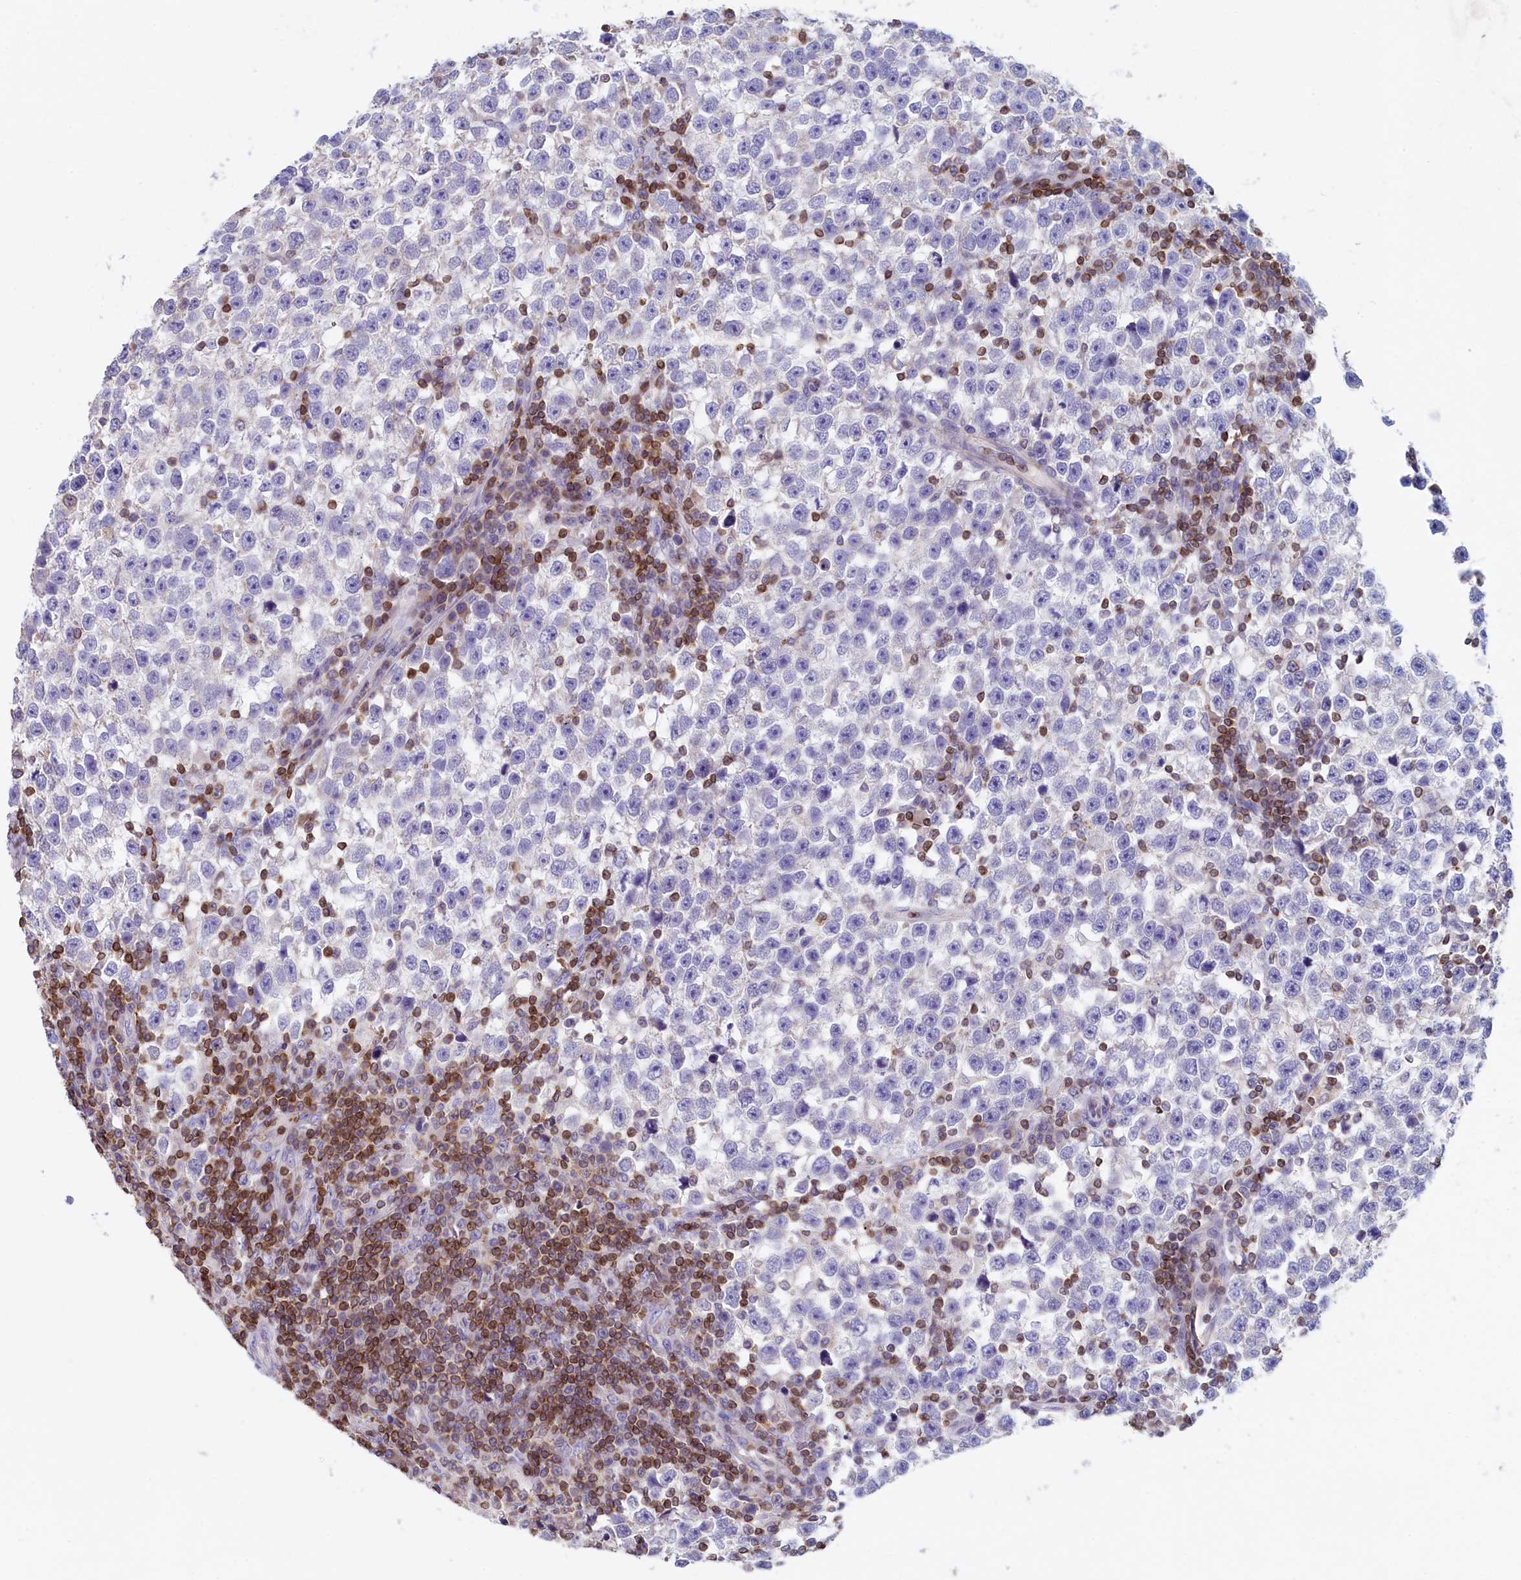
{"staining": {"intensity": "negative", "quantity": "none", "location": "none"}, "tissue": "testis cancer", "cell_type": "Tumor cells", "image_type": "cancer", "snomed": [{"axis": "morphology", "description": "Normal tissue, NOS"}, {"axis": "morphology", "description": "Seminoma, NOS"}, {"axis": "topography", "description": "Testis"}], "caption": "Testis cancer stained for a protein using IHC reveals no staining tumor cells.", "gene": "TRAF3IP3", "patient": {"sex": "male", "age": 43}}